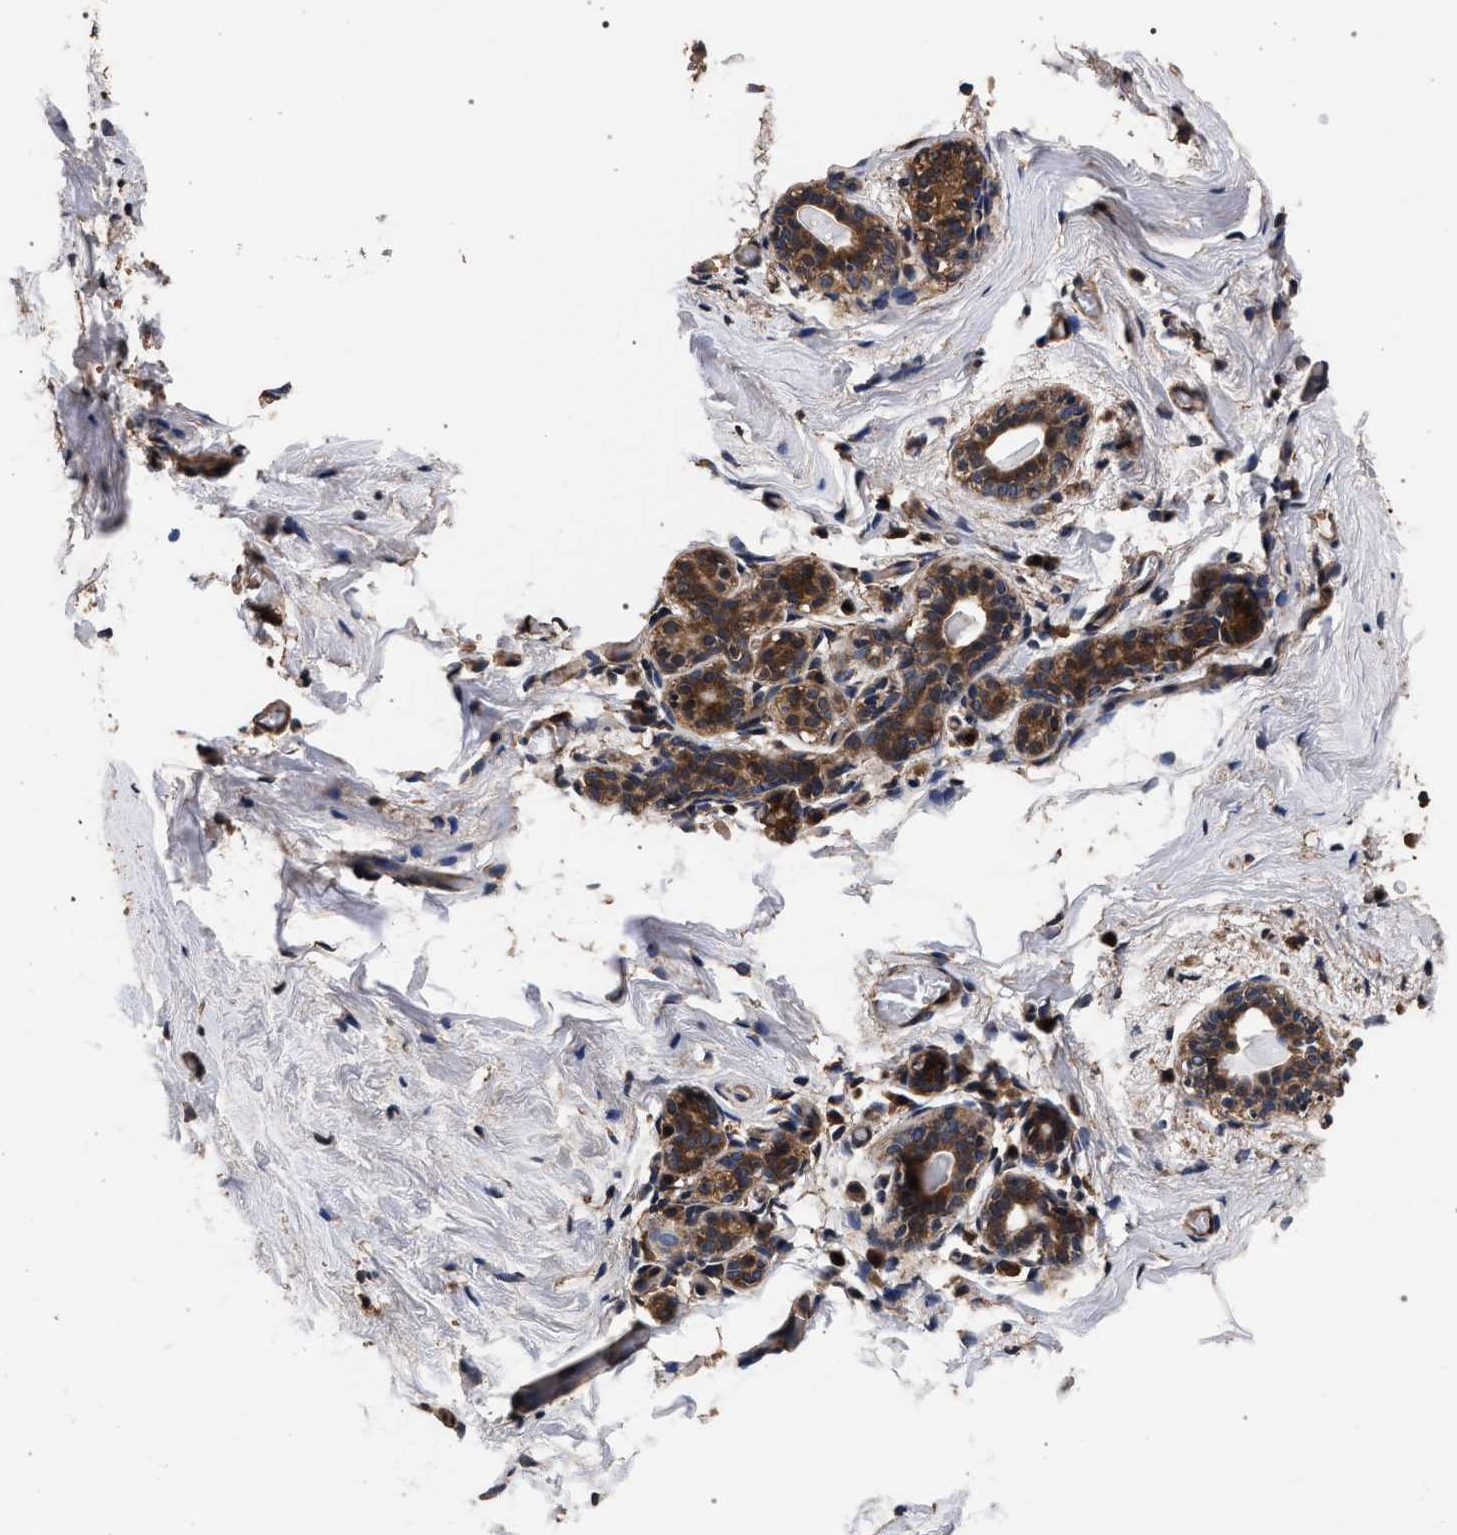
{"staining": {"intensity": "strong", "quantity": "25%-75%", "location": "cytoplasmic/membranous"}, "tissue": "breast", "cell_type": "Glandular cells", "image_type": "normal", "snomed": [{"axis": "morphology", "description": "Normal tissue, NOS"}, {"axis": "topography", "description": "Breast"}], "caption": "Immunohistochemical staining of normal breast reveals strong cytoplasmic/membranous protein staining in about 25%-75% of glandular cells. Using DAB (brown) and hematoxylin (blue) stains, captured at high magnification using brightfield microscopy.", "gene": "ACOX1", "patient": {"sex": "female", "age": 62}}